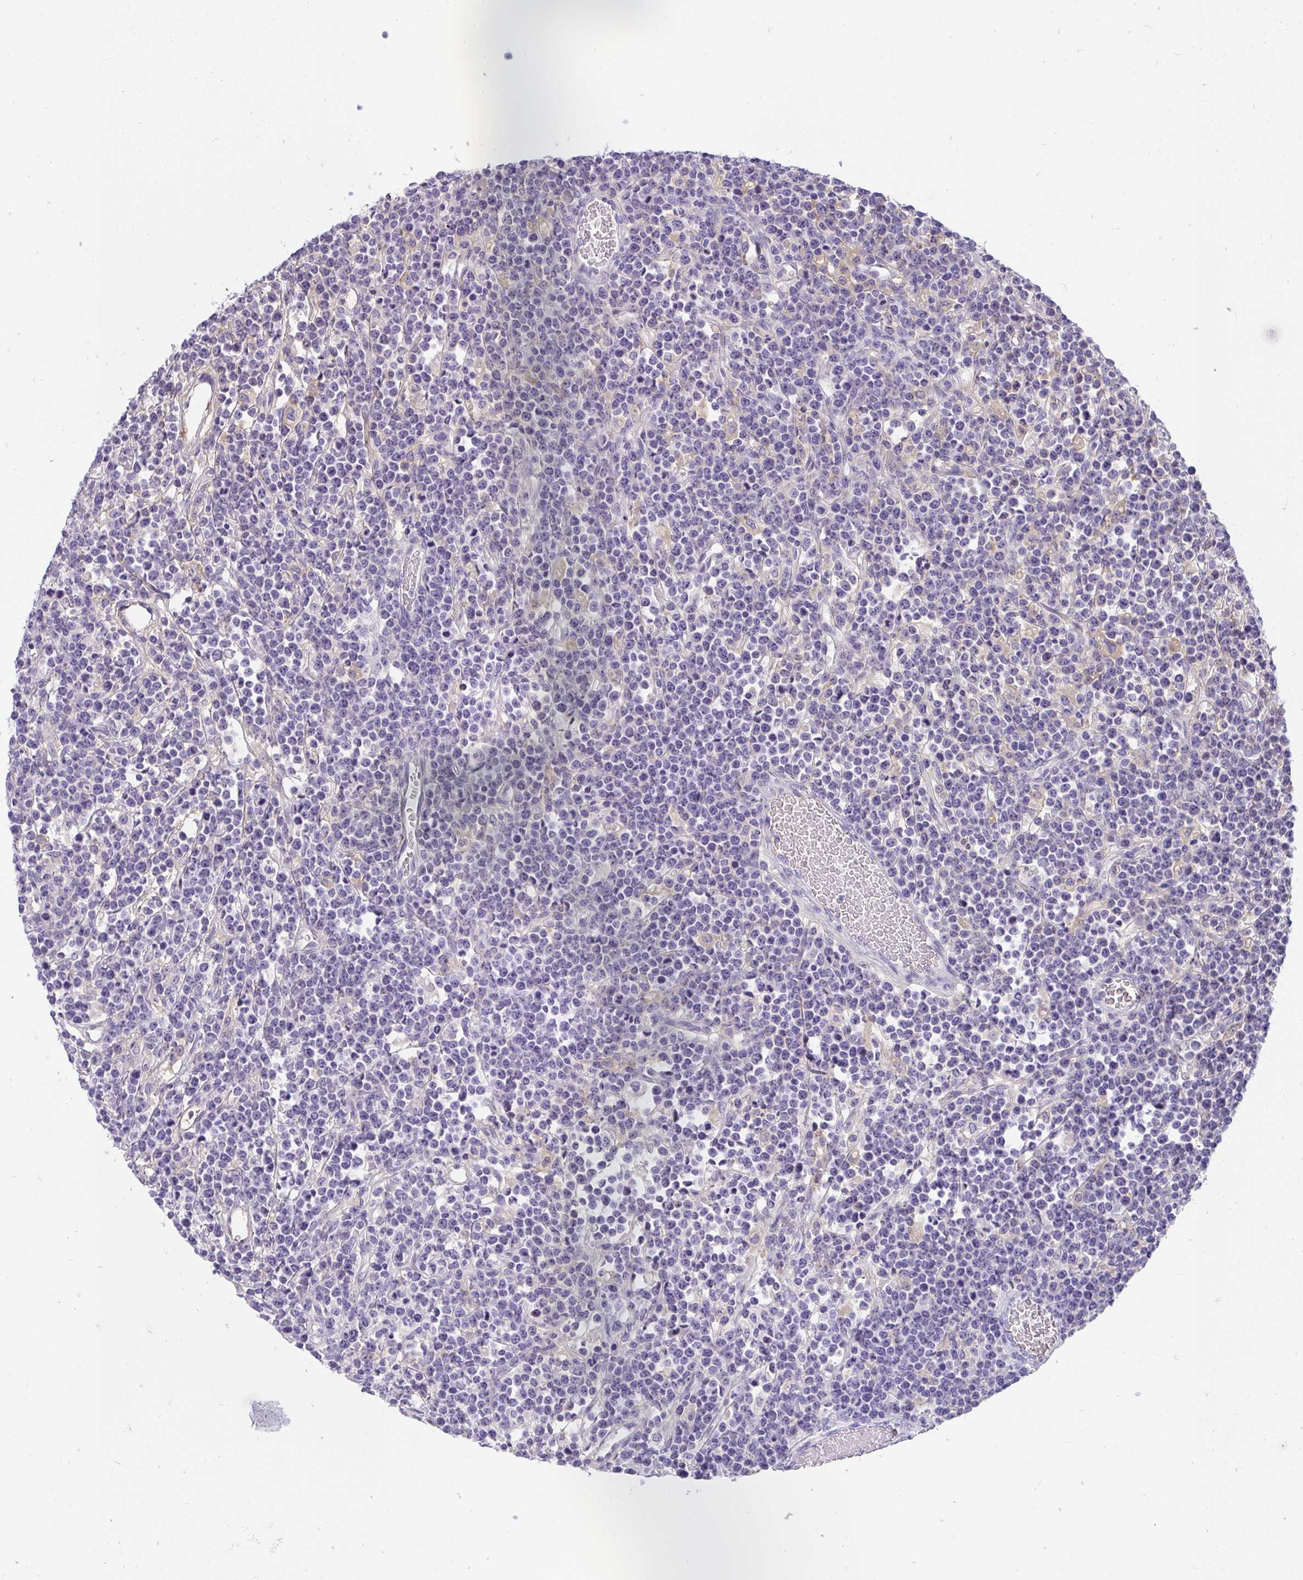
{"staining": {"intensity": "negative", "quantity": "none", "location": "none"}, "tissue": "lymphoma", "cell_type": "Tumor cells", "image_type": "cancer", "snomed": [{"axis": "morphology", "description": "Malignant lymphoma, non-Hodgkin's type, High grade"}, {"axis": "topography", "description": "Ovary"}], "caption": "Tumor cells show no significant expression in lymphoma.", "gene": "ZSWIM3", "patient": {"sex": "female", "age": 56}}